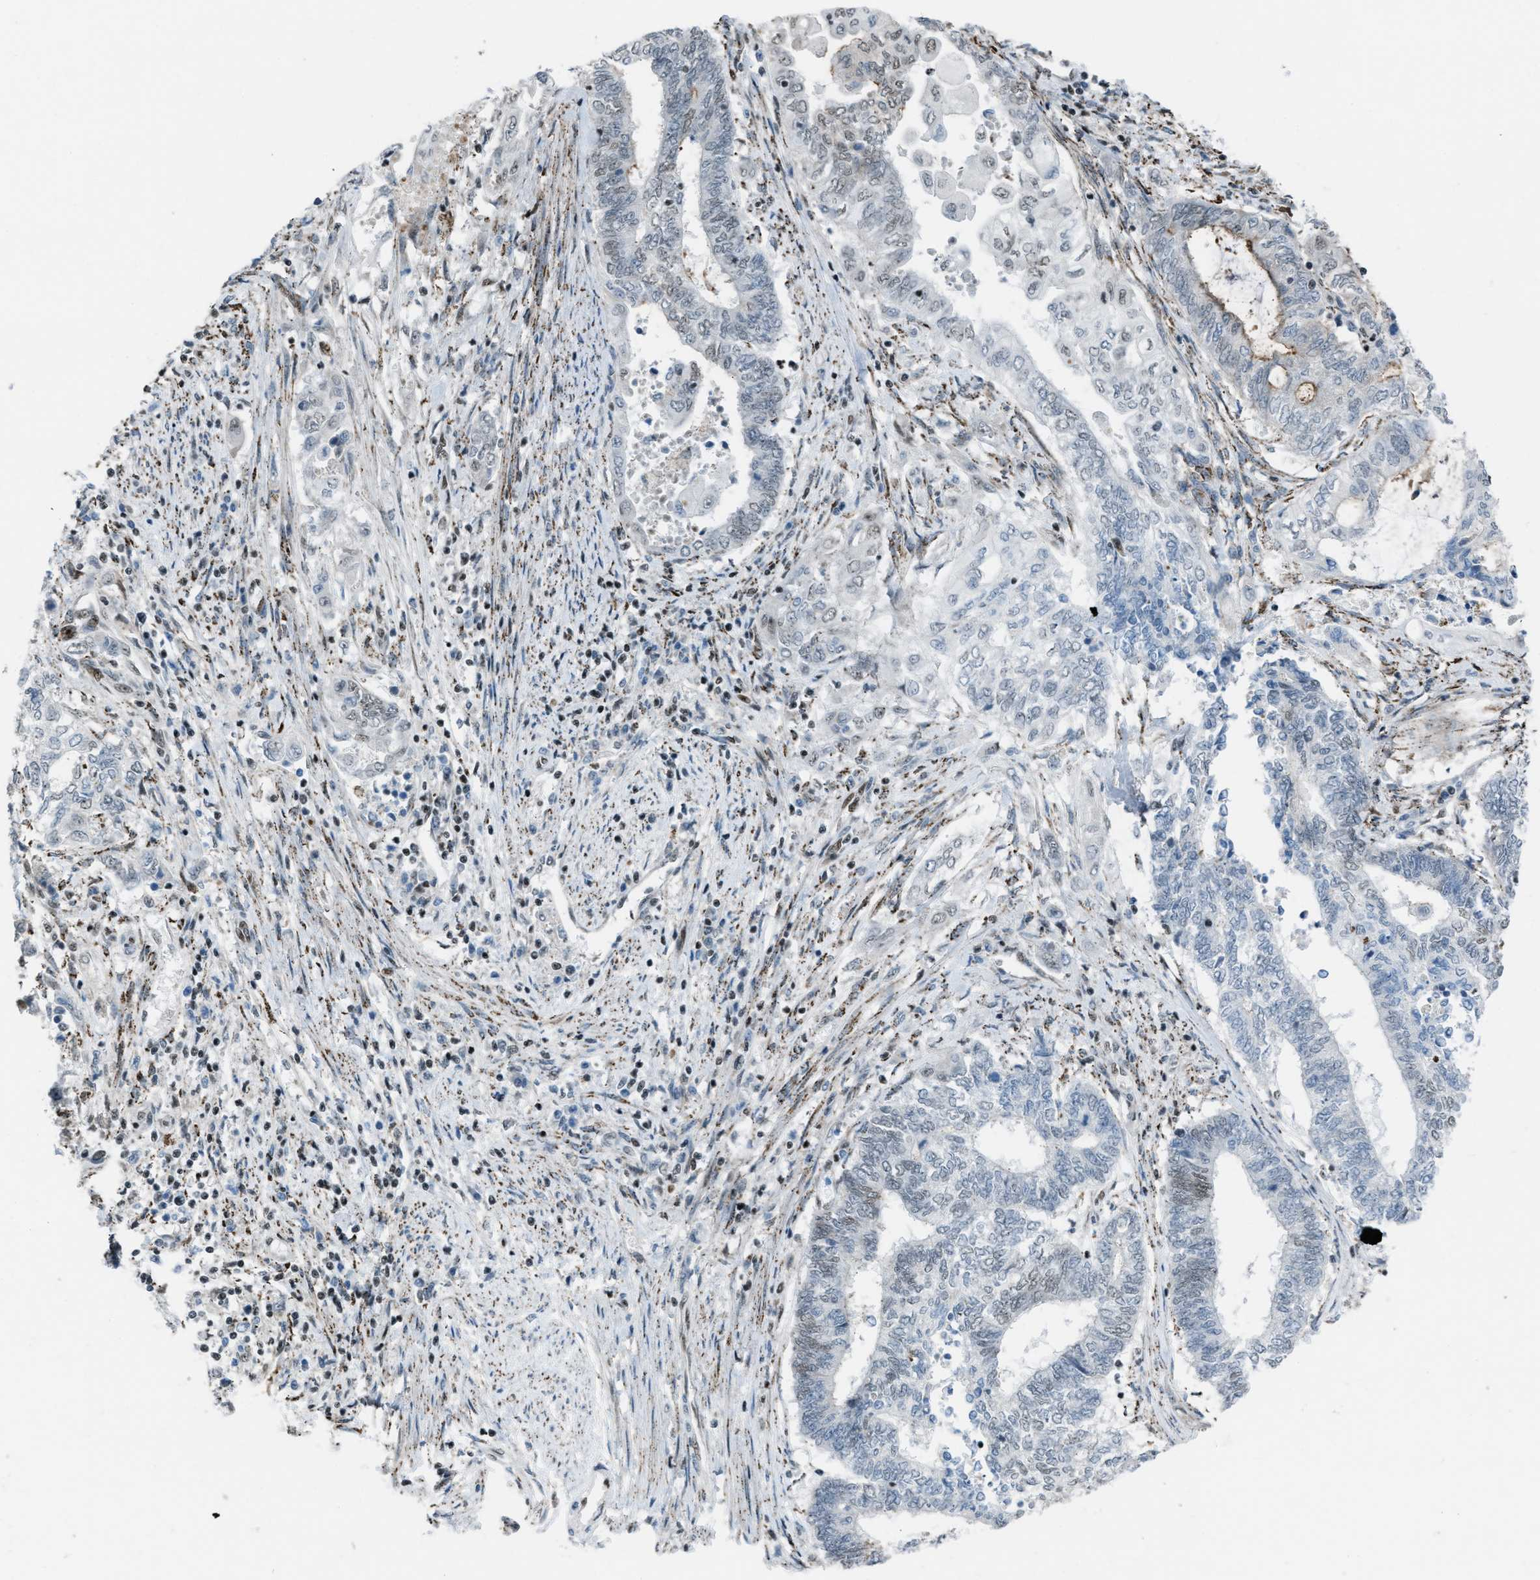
{"staining": {"intensity": "moderate", "quantity": "<25%", "location": "cytoplasmic/membranous,nuclear"}, "tissue": "endometrial cancer", "cell_type": "Tumor cells", "image_type": "cancer", "snomed": [{"axis": "morphology", "description": "Adenocarcinoma, NOS"}, {"axis": "topography", "description": "Uterus"}, {"axis": "topography", "description": "Endometrium"}], "caption": "Immunohistochemistry (IHC) image of neoplastic tissue: human adenocarcinoma (endometrial) stained using IHC exhibits low levels of moderate protein expression localized specifically in the cytoplasmic/membranous and nuclear of tumor cells, appearing as a cytoplasmic/membranous and nuclear brown color.", "gene": "SLFN5", "patient": {"sex": "female", "age": 70}}